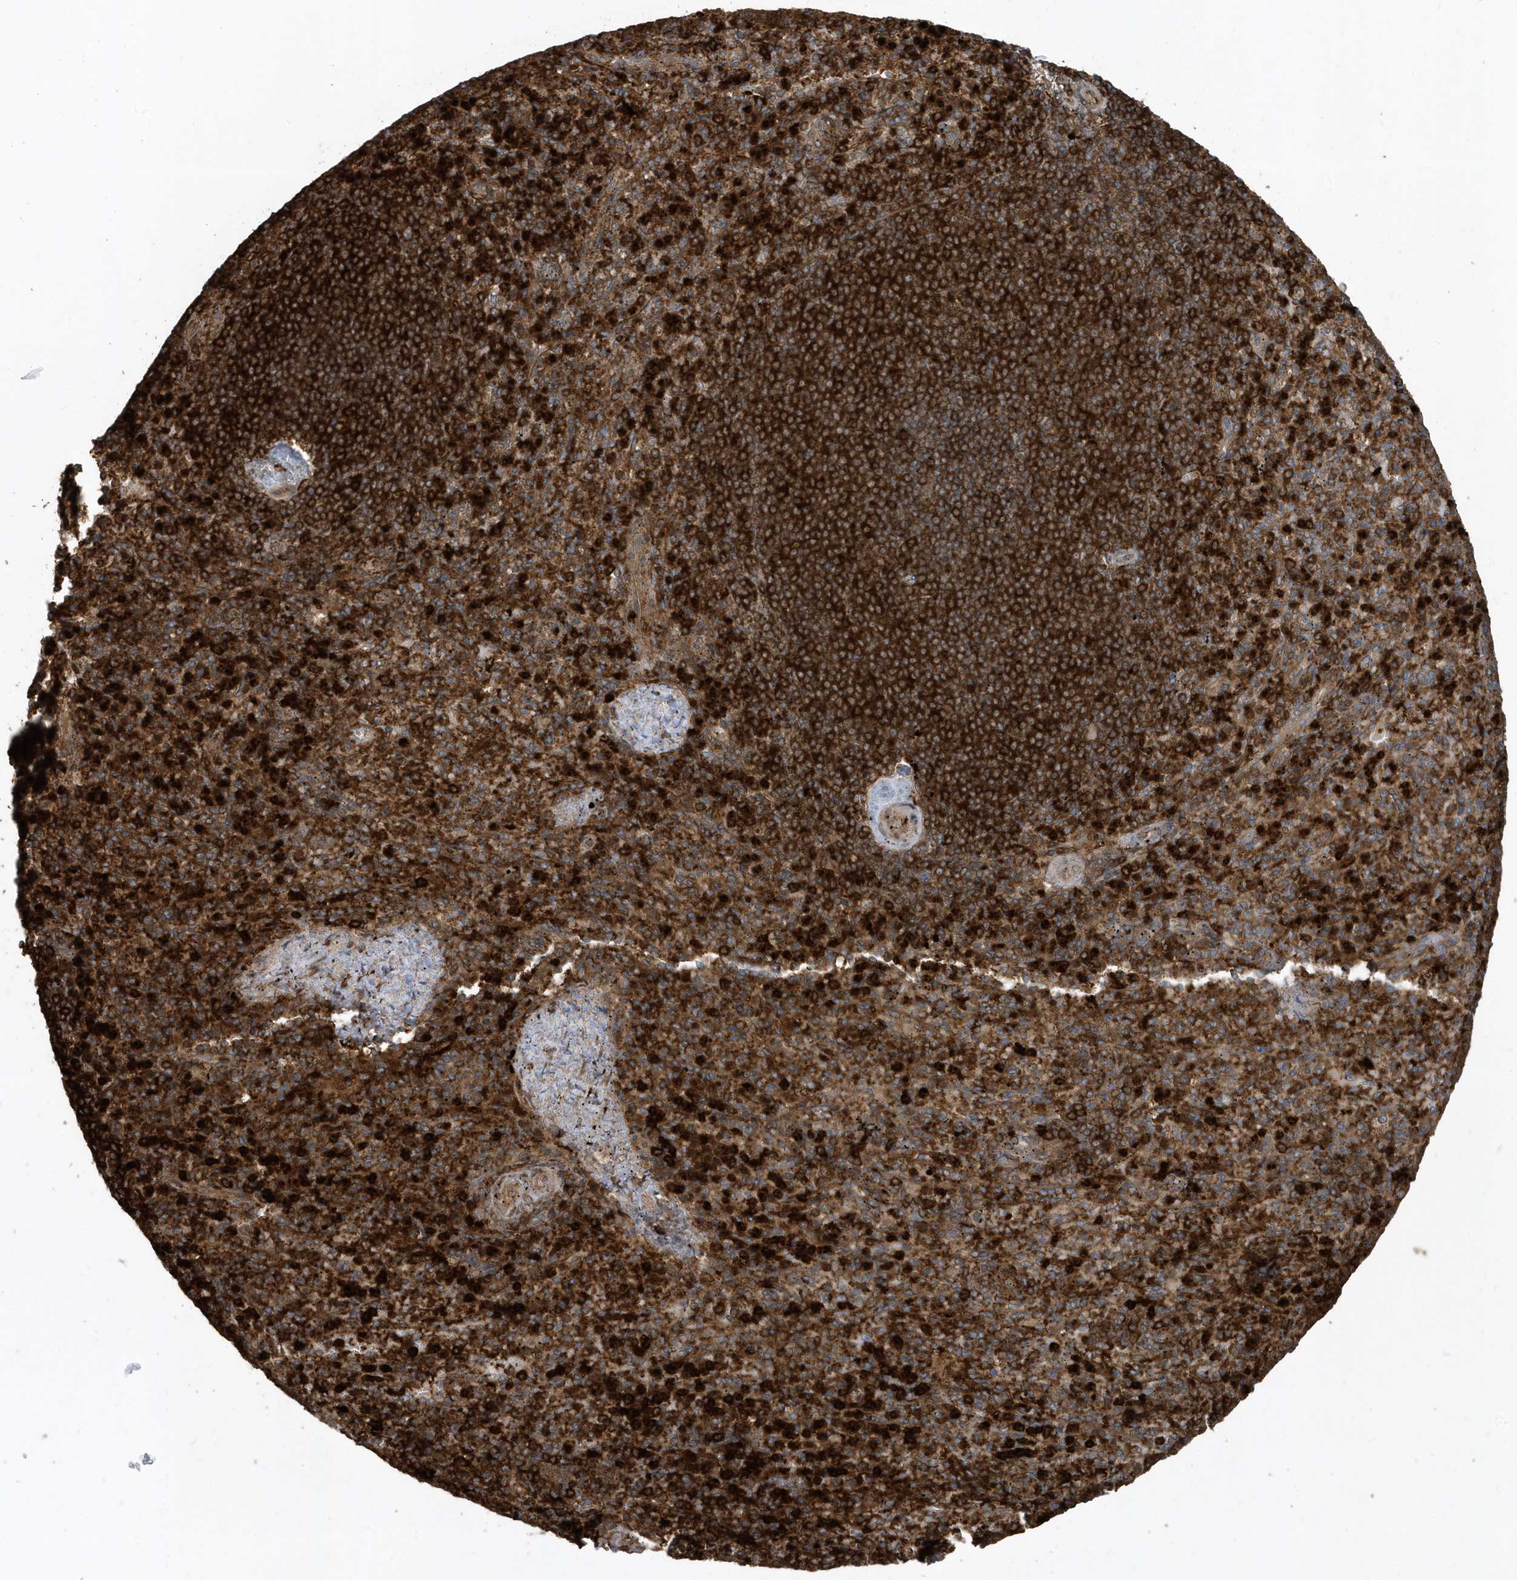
{"staining": {"intensity": "strong", "quantity": "25%-75%", "location": "cytoplasmic/membranous"}, "tissue": "spleen", "cell_type": "Cells in red pulp", "image_type": "normal", "snomed": [{"axis": "morphology", "description": "Normal tissue, NOS"}, {"axis": "topography", "description": "Spleen"}], "caption": "Approximately 25%-75% of cells in red pulp in normal spleen demonstrate strong cytoplasmic/membranous protein expression as visualized by brown immunohistochemical staining.", "gene": "CLCN6", "patient": {"sex": "female", "age": 74}}